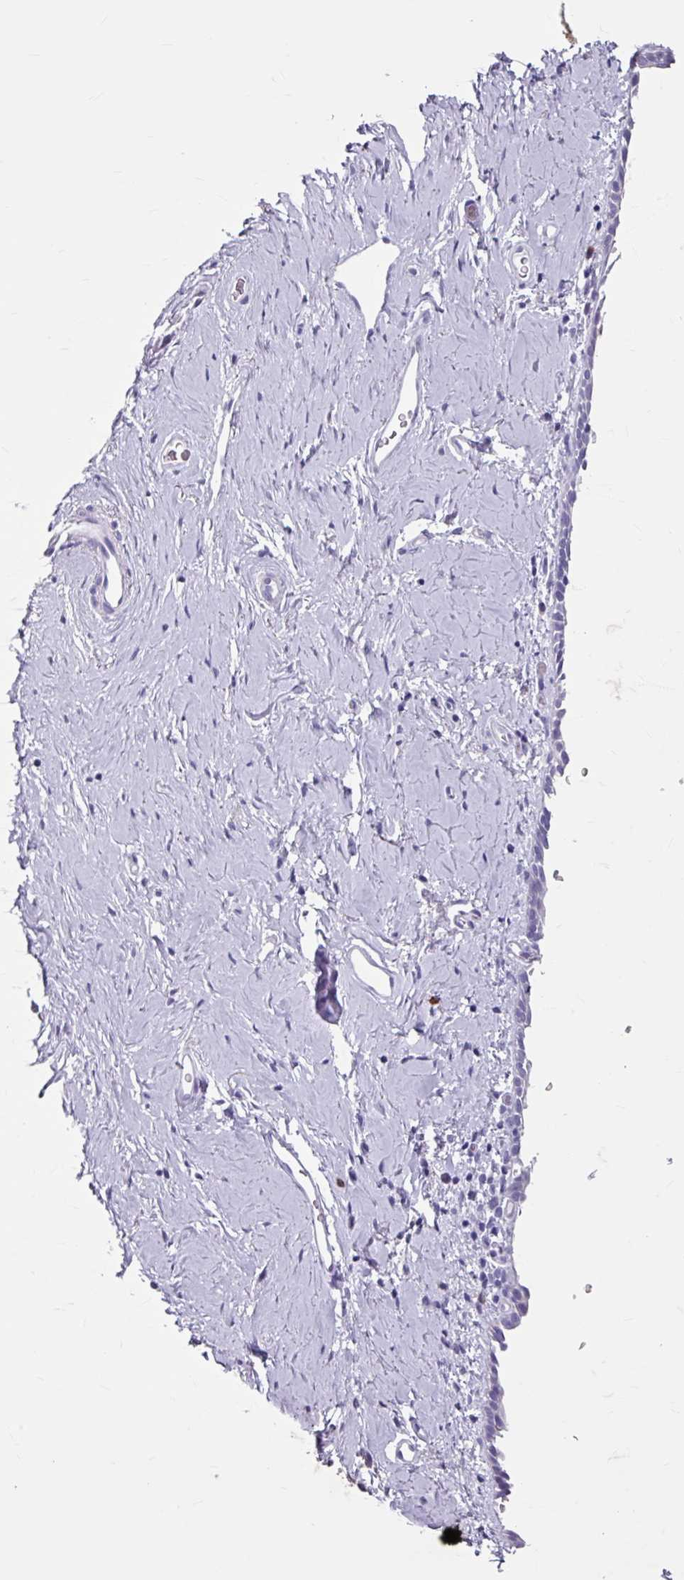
{"staining": {"intensity": "negative", "quantity": "none", "location": "none"}, "tissue": "vagina", "cell_type": "Squamous epithelial cells", "image_type": "normal", "snomed": [{"axis": "morphology", "description": "Normal tissue, NOS"}, {"axis": "morphology", "description": "Adenocarcinoma, NOS"}, {"axis": "topography", "description": "Rectum"}, {"axis": "topography", "description": "Vagina"}, {"axis": "topography", "description": "Peripheral nerve tissue"}], "caption": "This is an immunohistochemistry (IHC) micrograph of unremarkable human vagina. There is no staining in squamous epithelial cells.", "gene": "ANKRD1", "patient": {"sex": "female", "age": 71}}